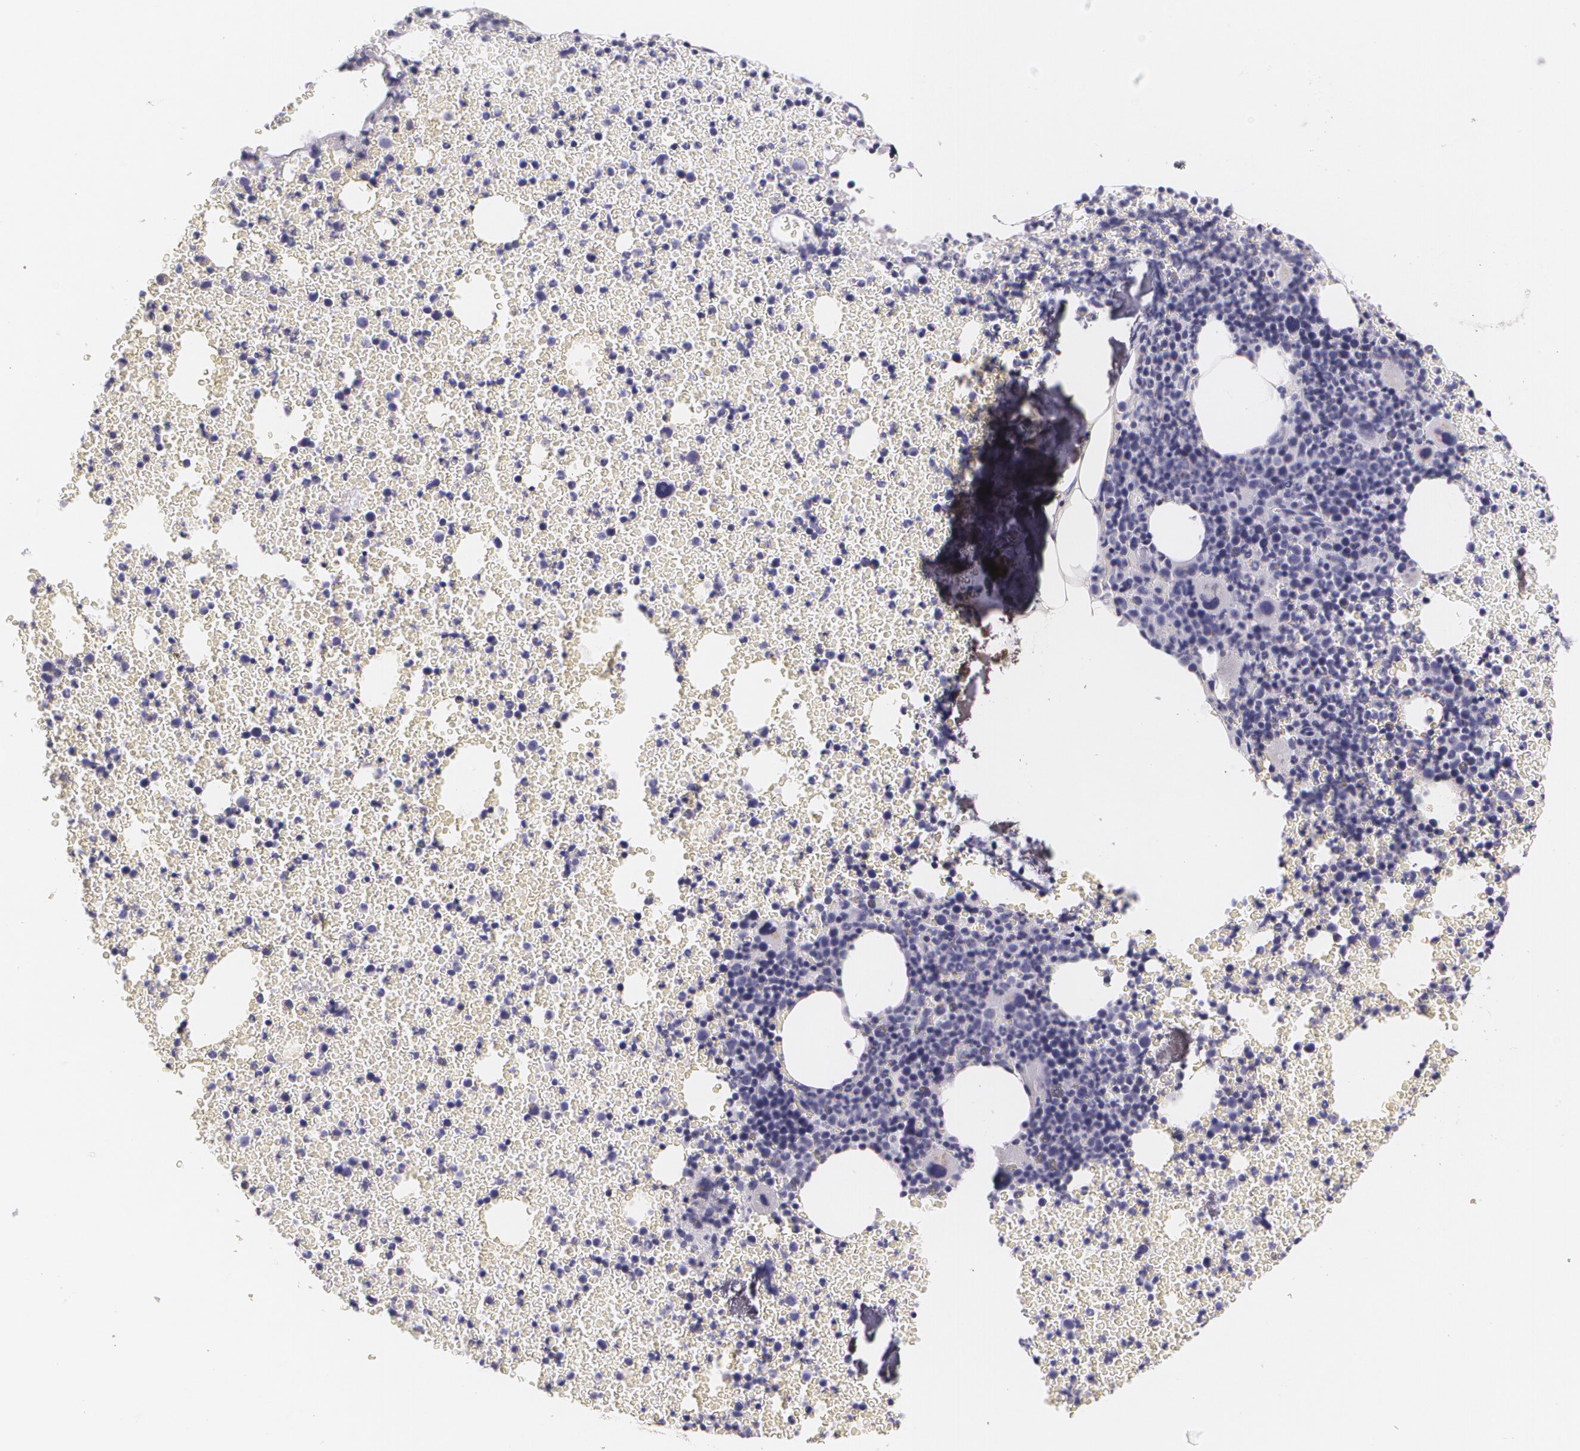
{"staining": {"intensity": "negative", "quantity": "none", "location": "none"}, "tissue": "bone marrow", "cell_type": "Hematopoietic cells", "image_type": "normal", "snomed": [{"axis": "morphology", "description": "Normal tissue, NOS"}, {"axis": "topography", "description": "Bone marrow"}], "caption": "Immunohistochemistry (IHC) micrograph of benign bone marrow: bone marrow stained with DAB reveals no significant protein positivity in hematopoietic cells.", "gene": "DLG4", "patient": {"sex": "female", "age": 41}}